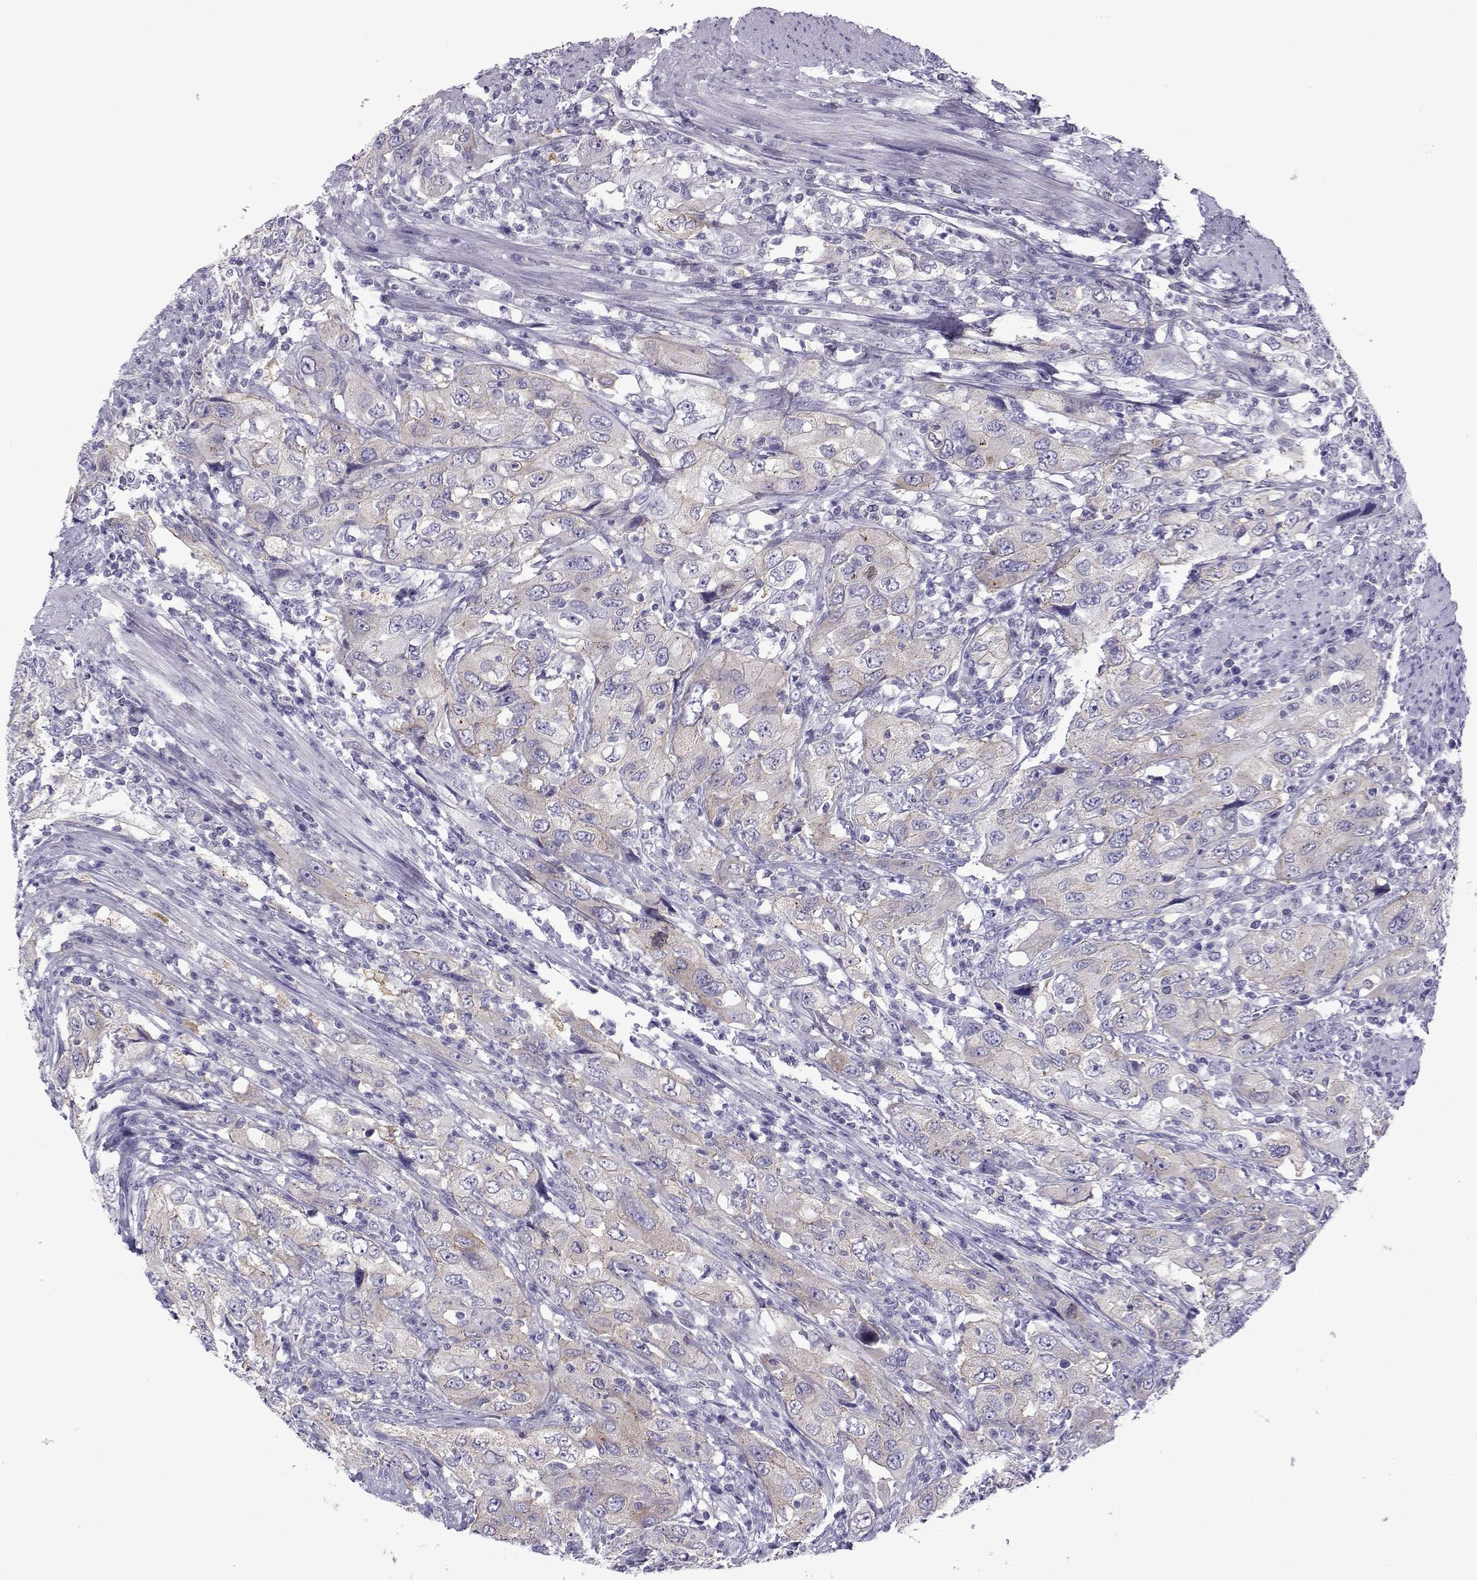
{"staining": {"intensity": "weak", "quantity": "<25%", "location": "cytoplasmic/membranous"}, "tissue": "urothelial cancer", "cell_type": "Tumor cells", "image_type": "cancer", "snomed": [{"axis": "morphology", "description": "Urothelial carcinoma, High grade"}, {"axis": "topography", "description": "Urinary bladder"}], "caption": "The histopathology image reveals no significant staining in tumor cells of urothelial cancer.", "gene": "COL22A1", "patient": {"sex": "male", "age": 76}}